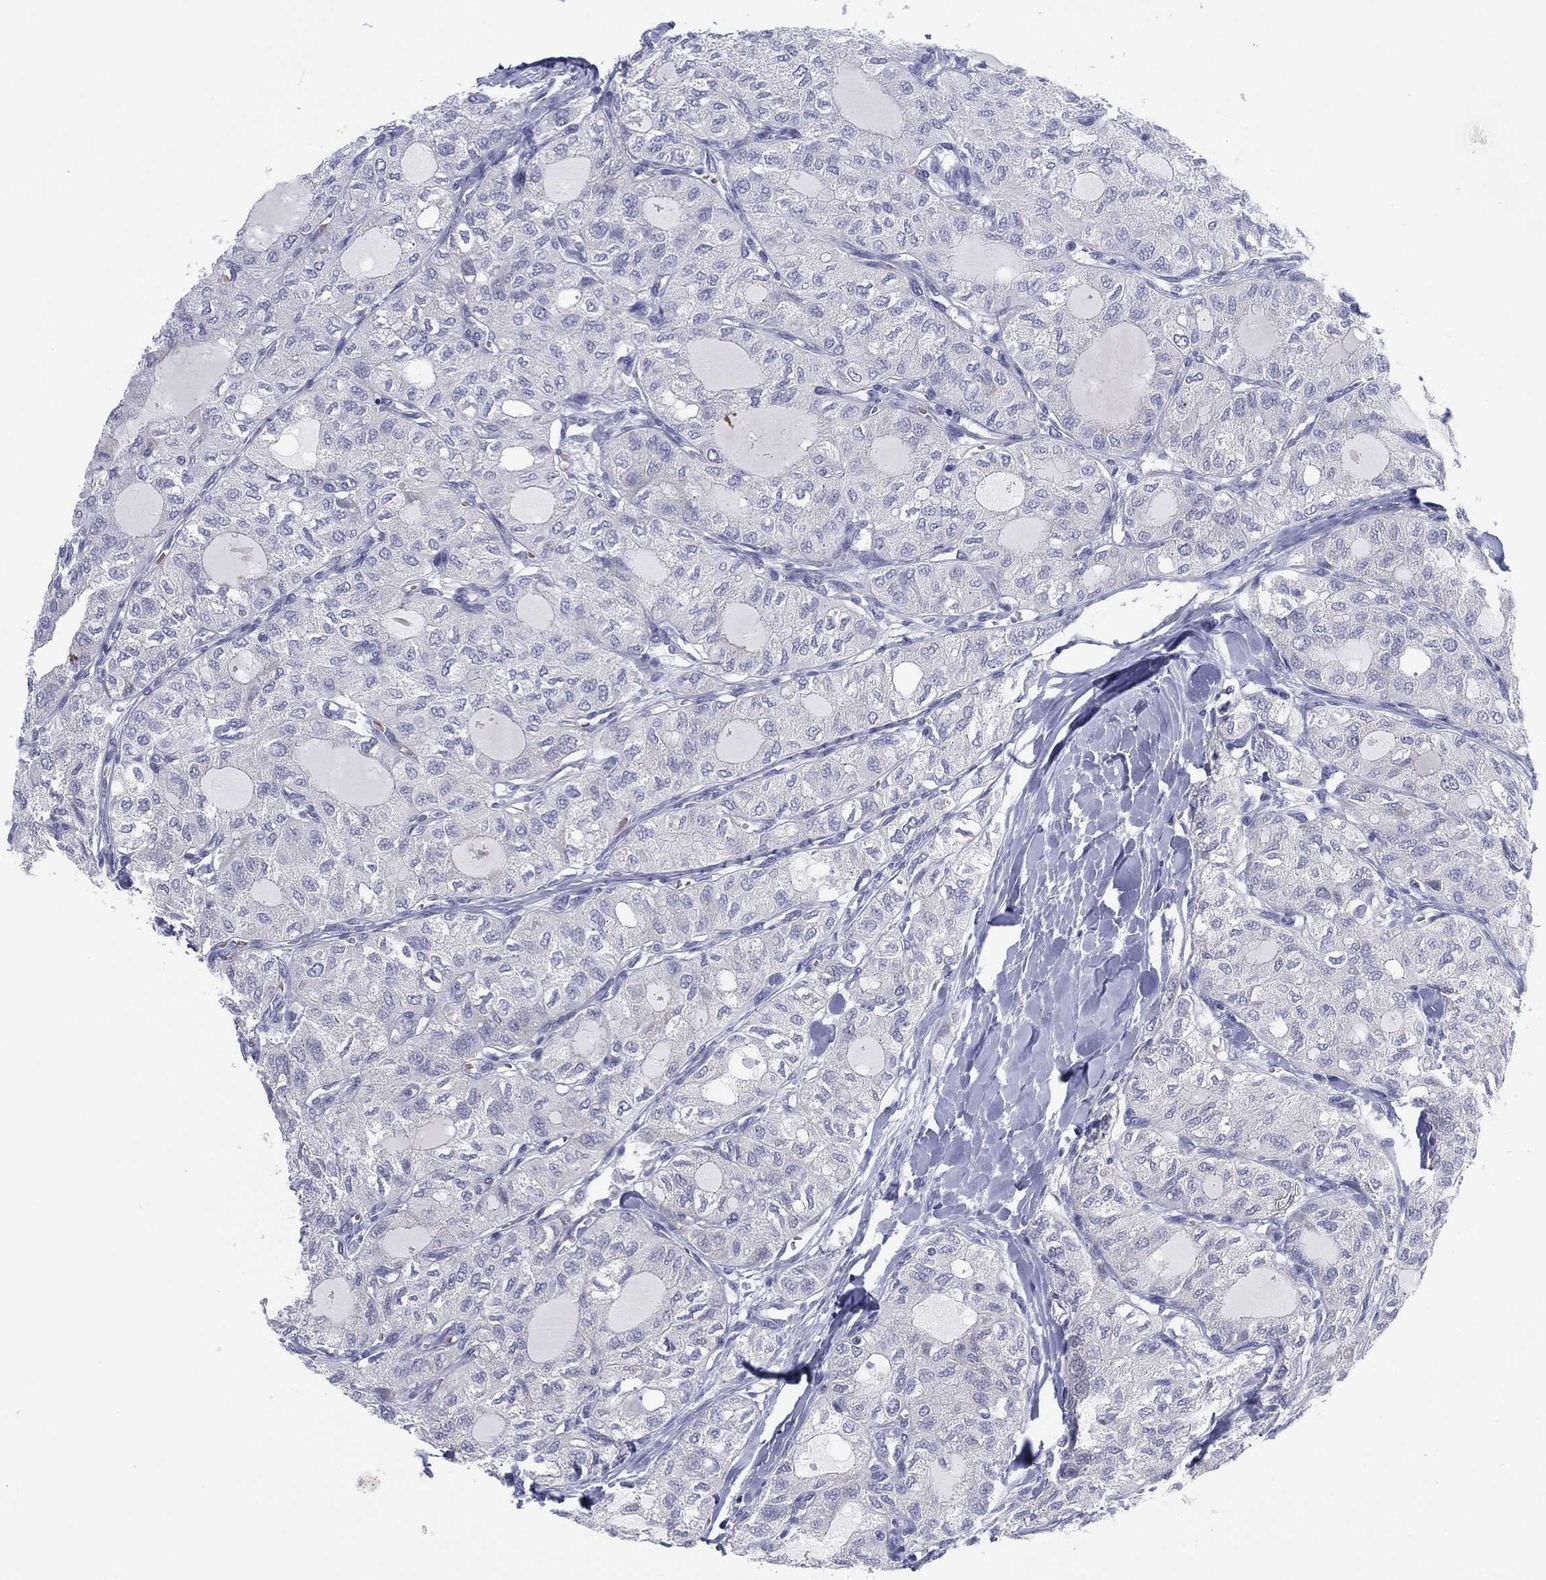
{"staining": {"intensity": "negative", "quantity": "none", "location": "none"}, "tissue": "thyroid cancer", "cell_type": "Tumor cells", "image_type": "cancer", "snomed": [{"axis": "morphology", "description": "Follicular adenoma carcinoma, NOS"}, {"axis": "topography", "description": "Thyroid gland"}], "caption": "High magnification brightfield microscopy of thyroid cancer stained with DAB (brown) and counterstained with hematoxylin (blue): tumor cells show no significant staining. (Stains: DAB immunohistochemistry with hematoxylin counter stain, Microscopy: brightfield microscopy at high magnification).", "gene": "HEATR4", "patient": {"sex": "male", "age": 75}}